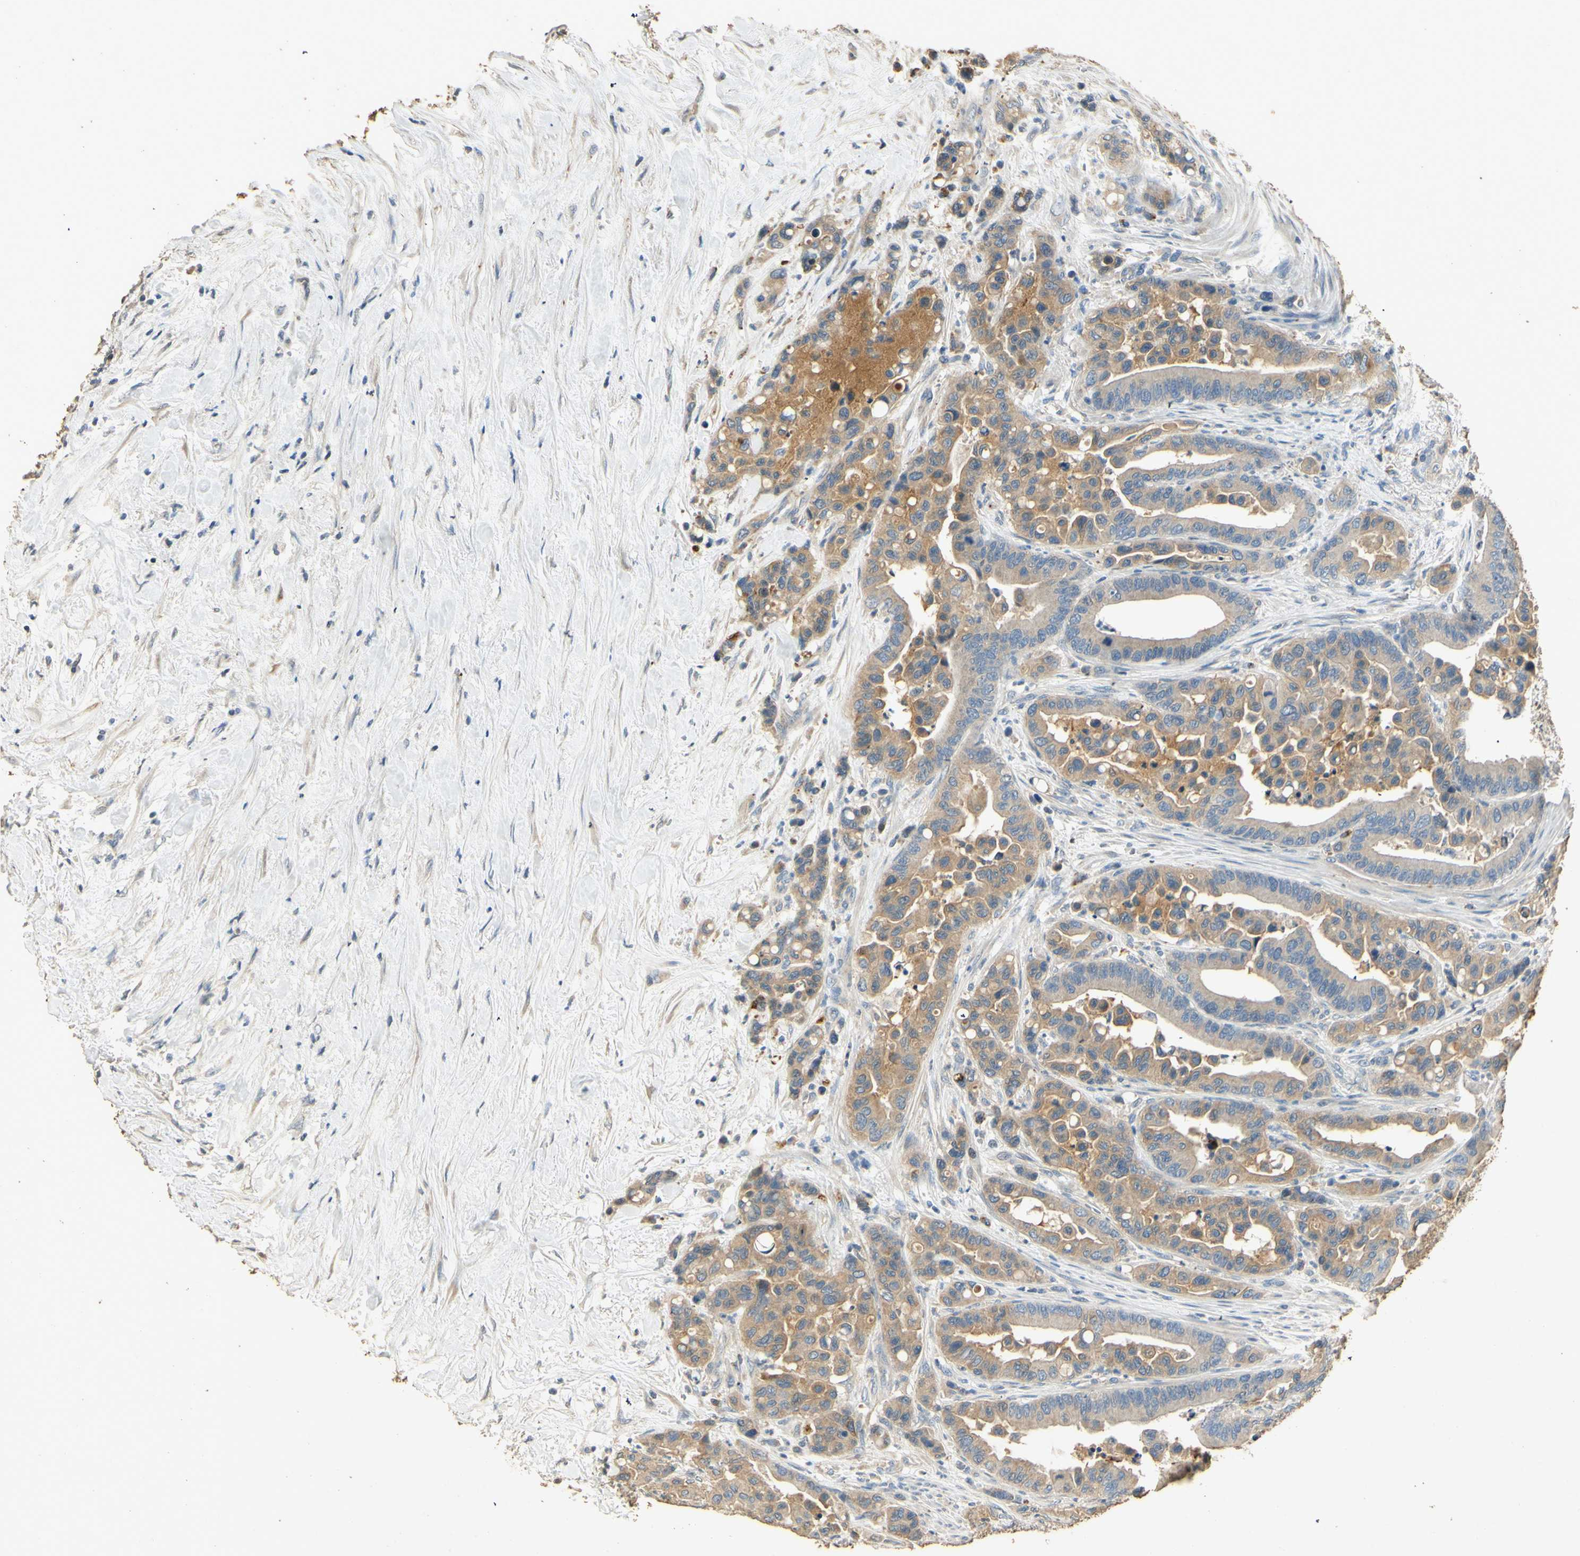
{"staining": {"intensity": "weak", "quantity": ">75%", "location": "cytoplasmic/membranous"}, "tissue": "colorectal cancer", "cell_type": "Tumor cells", "image_type": "cancer", "snomed": [{"axis": "morphology", "description": "Normal tissue, NOS"}, {"axis": "morphology", "description": "Adenocarcinoma, NOS"}, {"axis": "topography", "description": "Colon"}], "caption": "This is a micrograph of immunohistochemistry staining of colorectal adenocarcinoma, which shows weak positivity in the cytoplasmic/membranous of tumor cells.", "gene": "ARHGEF17", "patient": {"sex": "male", "age": 82}}